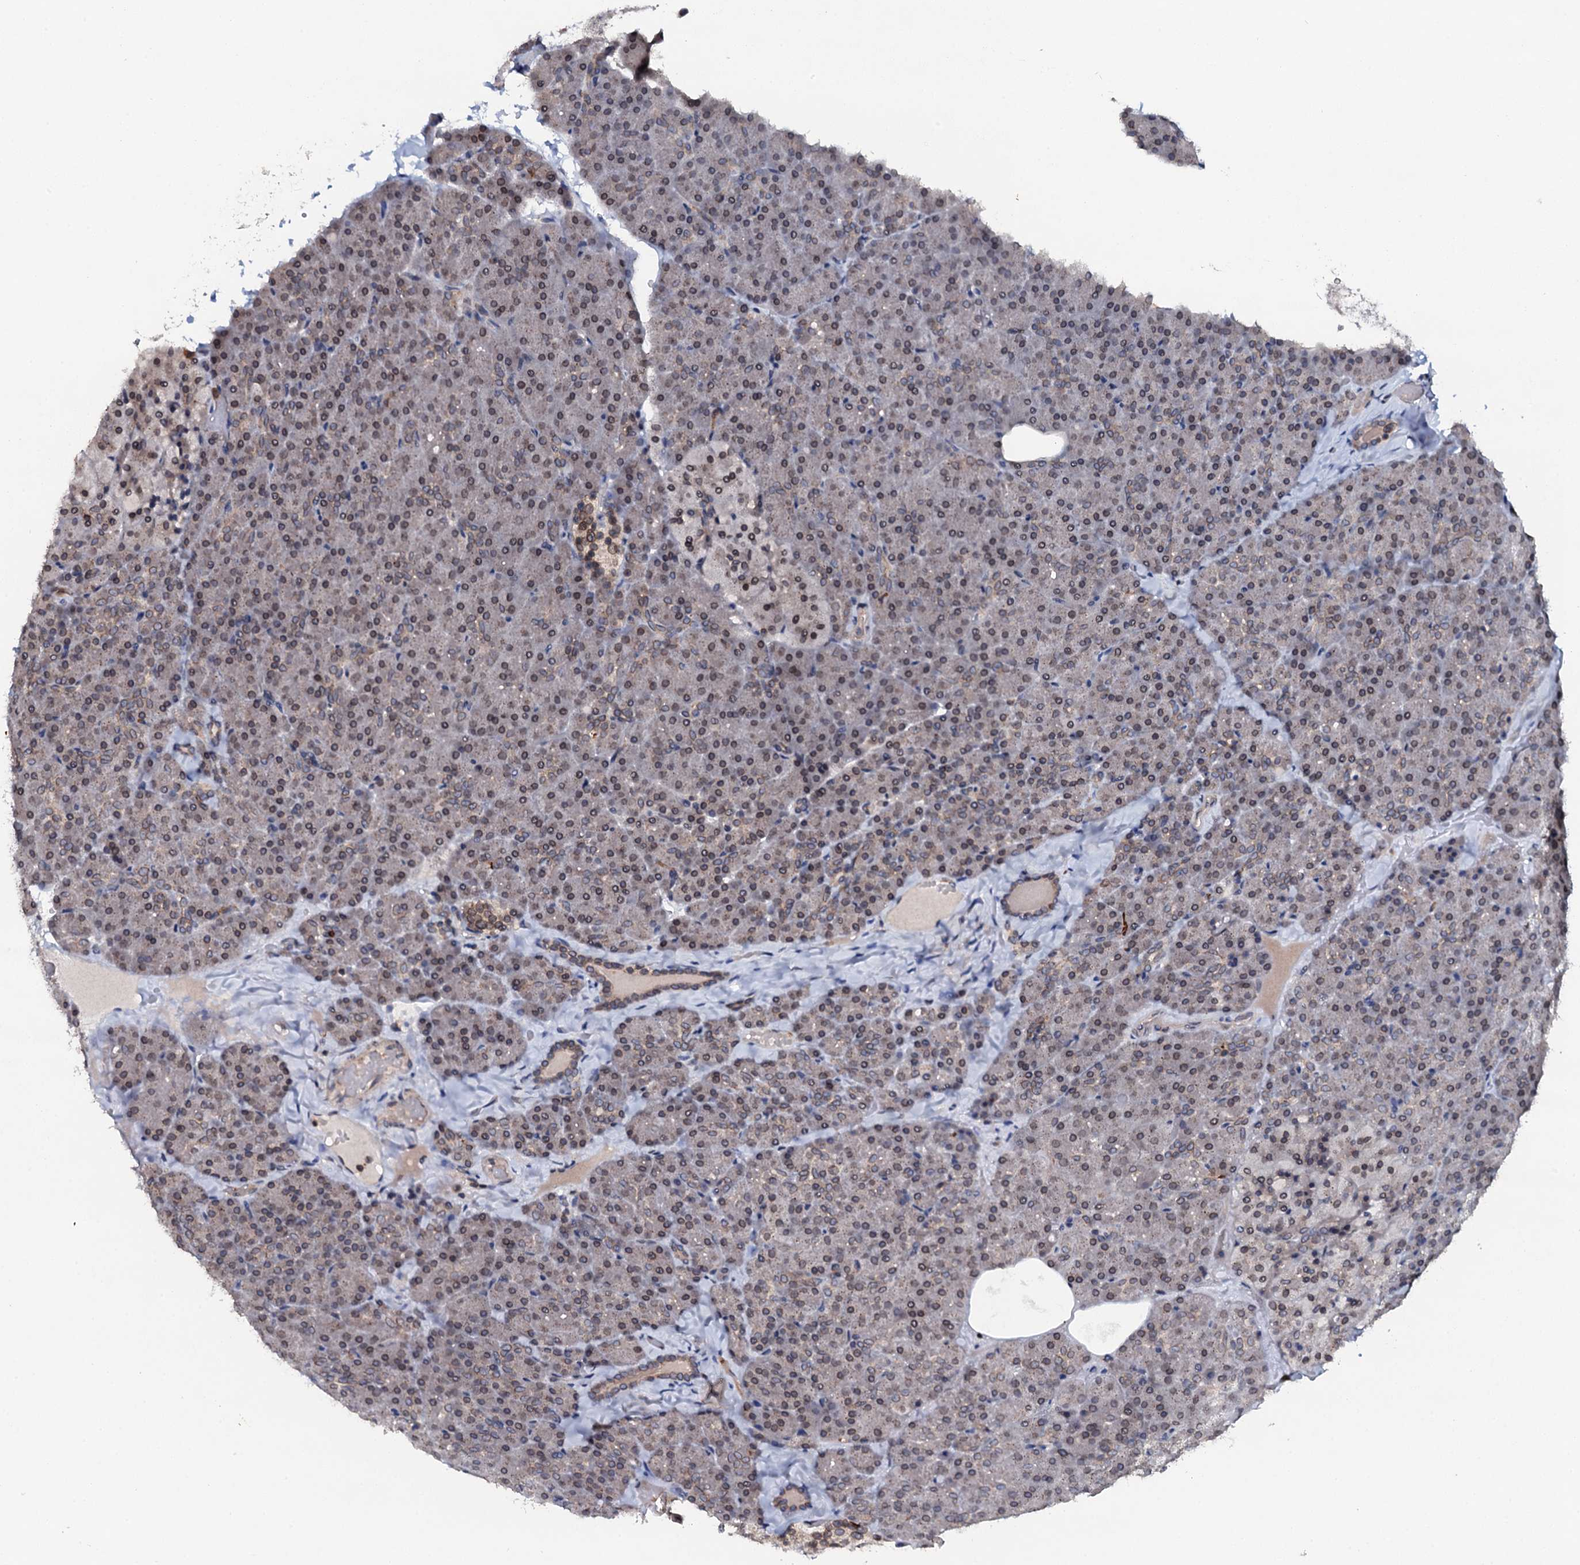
{"staining": {"intensity": "moderate", "quantity": "25%-75%", "location": "nuclear"}, "tissue": "pancreas", "cell_type": "Exocrine glandular cells", "image_type": "normal", "snomed": [{"axis": "morphology", "description": "Normal tissue, NOS"}, {"axis": "topography", "description": "Pancreas"}], "caption": "Immunohistochemical staining of normal human pancreas shows medium levels of moderate nuclear staining in about 25%-75% of exocrine glandular cells.", "gene": "SNTA1", "patient": {"sex": "male", "age": 36}}